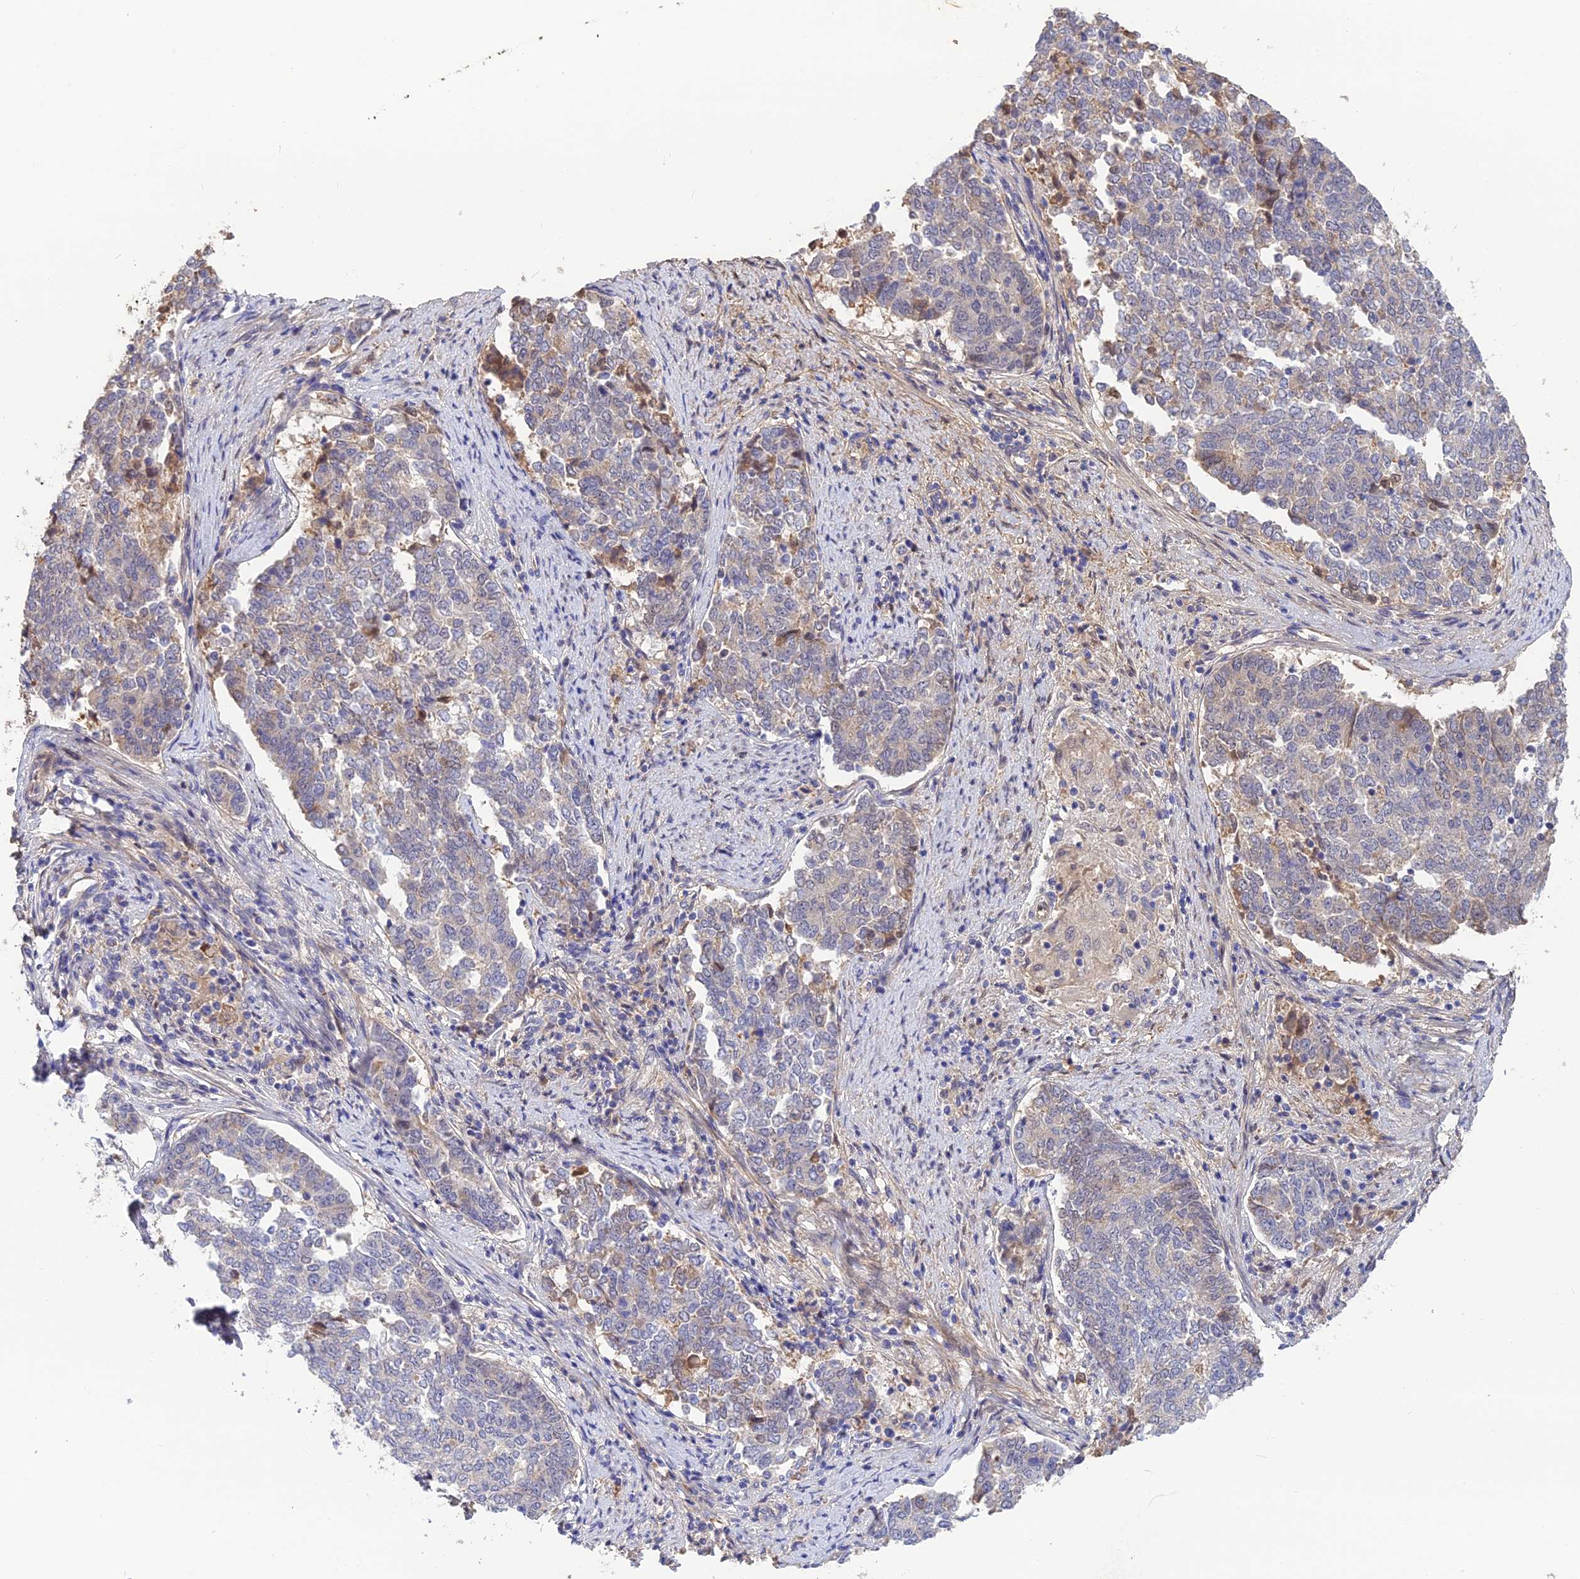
{"staining": {"intensity": "negative", "quantity": "none", "location": "none"}, "tissue": "endometrial cancer", "cell_type": "Tumor cells", "image_type": "cancer", "snomed": [{"axis": "morphology", "description": "Adenocarcinoma, NOS"}, {"axis": "topography", "description": "Endometrium"}], "caption": "Tumor cells are negative for brown protein staining in endometrial adenocarcinoma.", "gene": "PZP", "patient": {"sex": "female", "age": 80}}